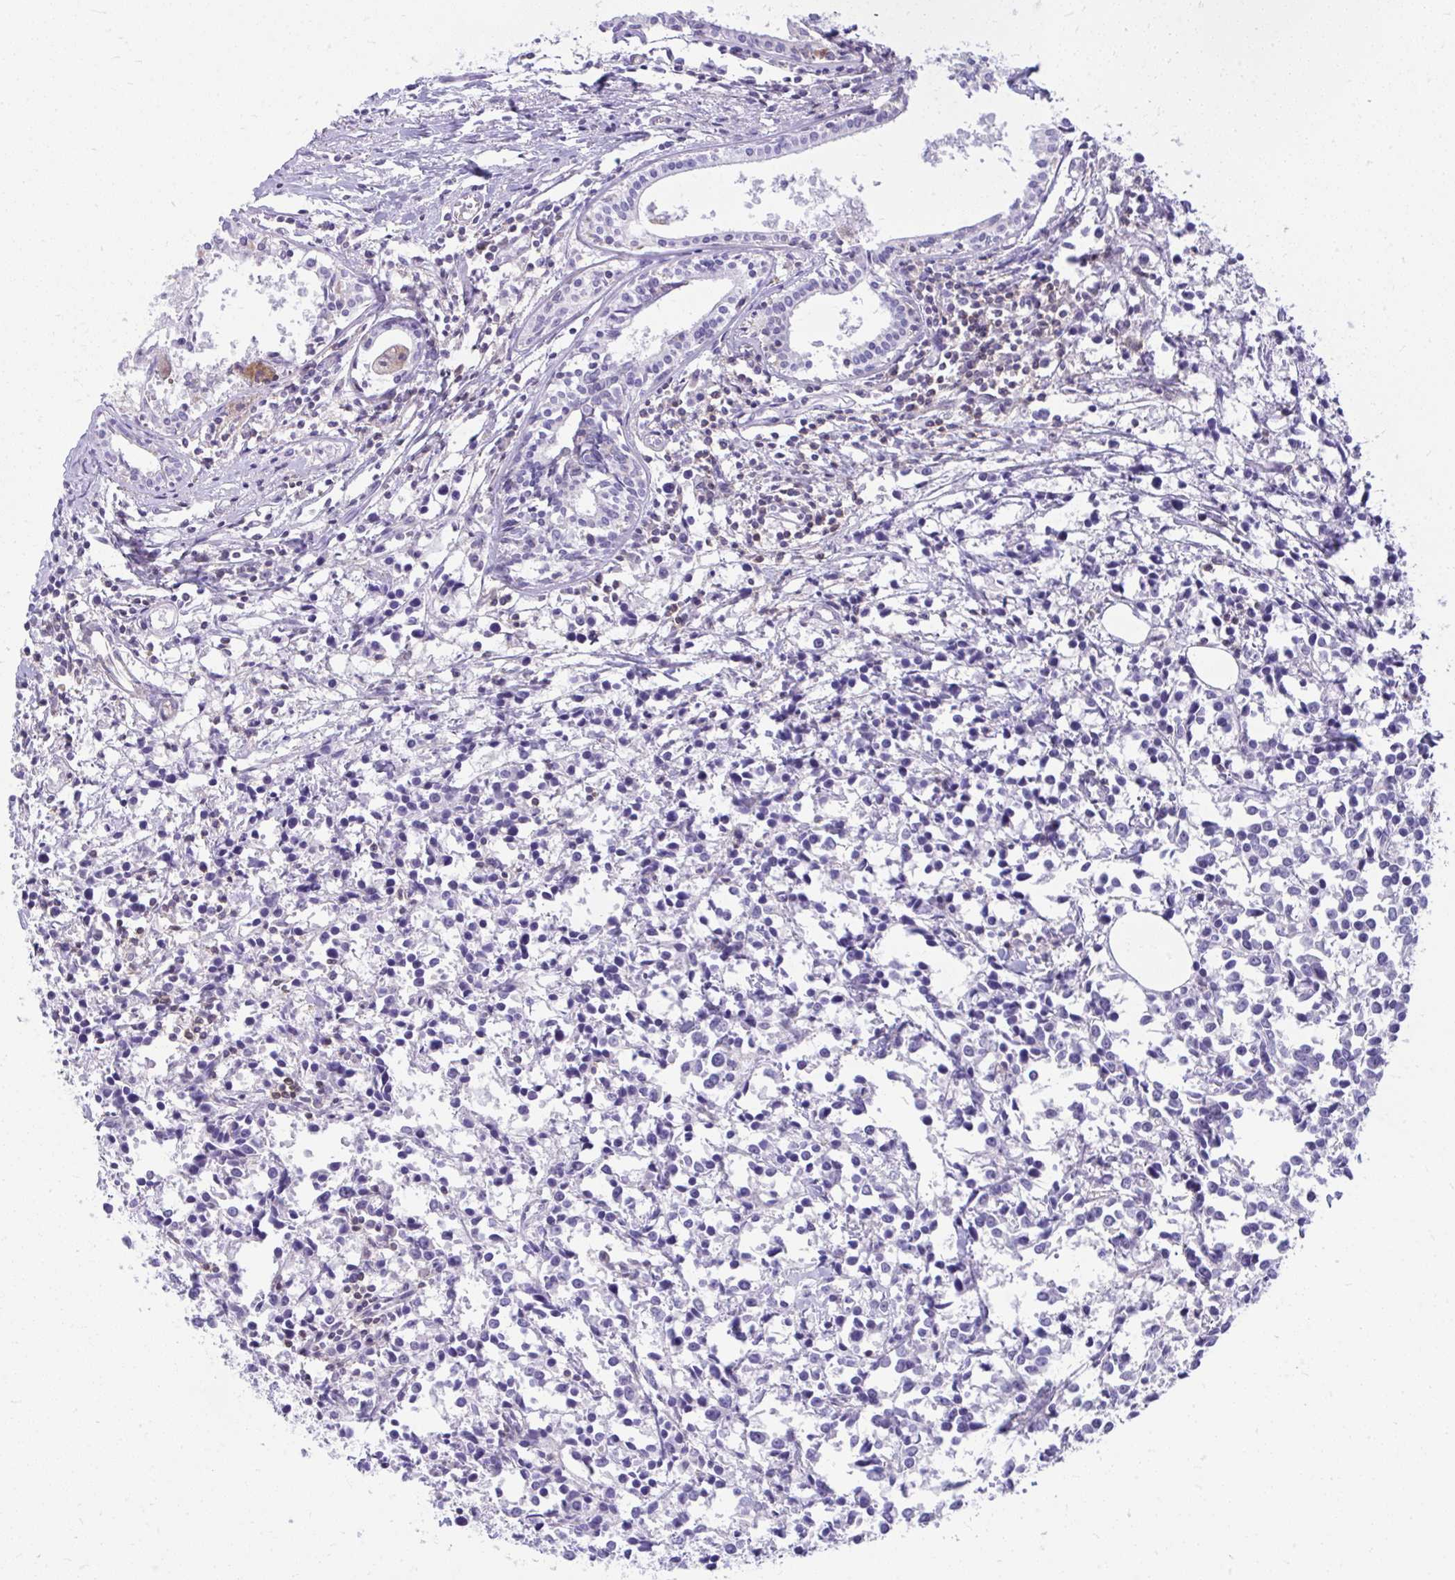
{"staining": {"intensity": "negative", "quantity": "none", "location": "none"}, "tissue": "breast cancer", "cell_type": "Tumor cells", "image_type": "cancer", "snomed": [{"axis": "morphology", "description": "Duct carcinoma"}, {"axis": "topography", "description": "Breast"}], "caption": "Human breast infiltrating ductal carcinoma stained for a protein using IHC demonstrates no expression in tumor cells.", "gene": "GPRIN3", "patient": {"sex": "female", "age": 80}}